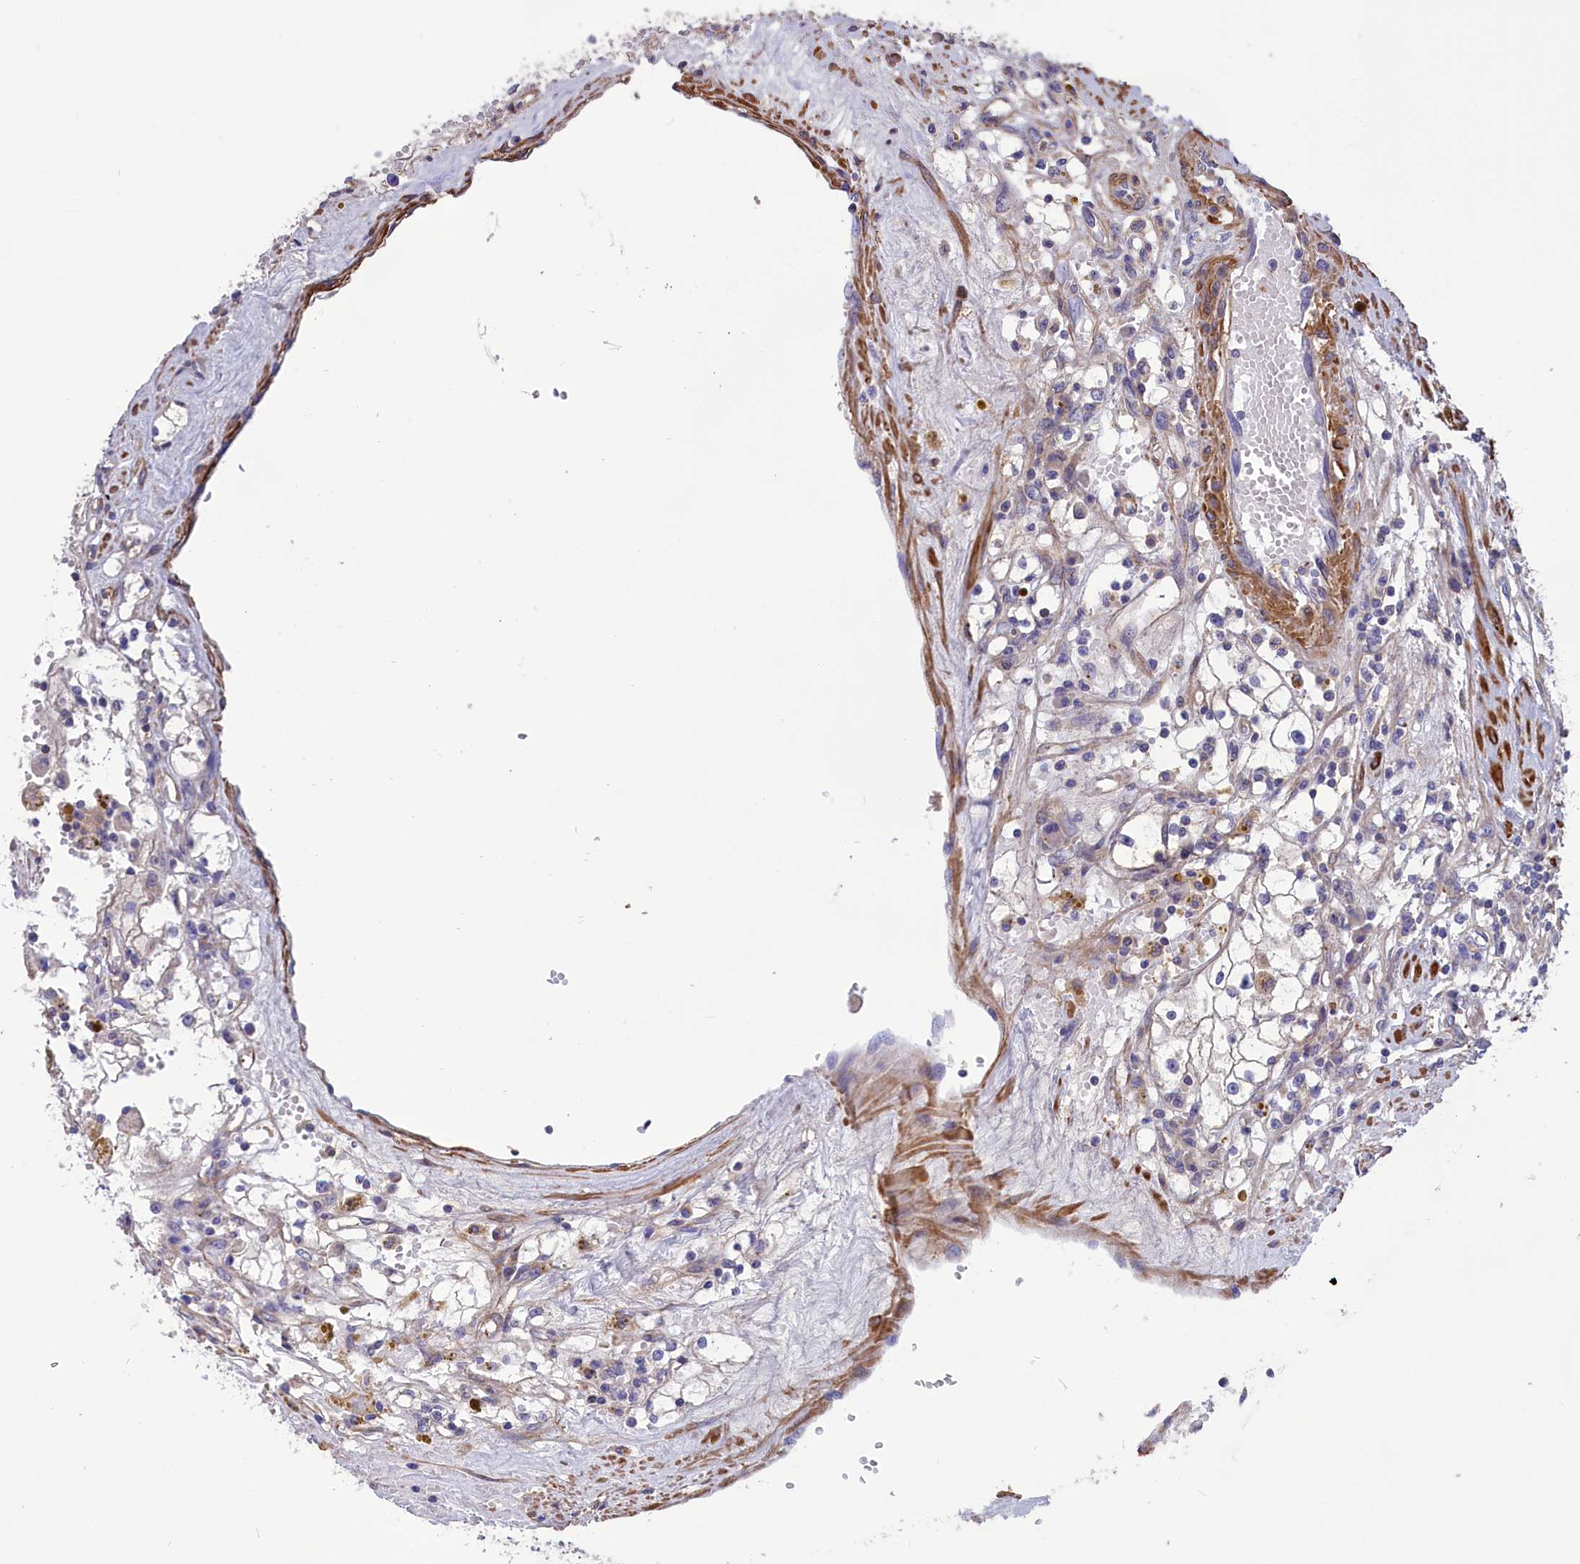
{"staining": {"intensity": "negative", "quantity": "none", "location": "none"}, "tissue": "renal cancer", "cell_type": "Tumor cells", "image_type": "cancer", "snomed": [{"axis": "morphology", "description": "Adenocarcinoma, NOS"}, {"axis": "topography", "description": "Kidney"}], "caption": "This is an immunohistochemistry photomicrograph of renal adenocarcinoma. There is no staining in tumor cells.", "gene": "AMDHD2", "patient": {"sex": "male", "age": 56}}